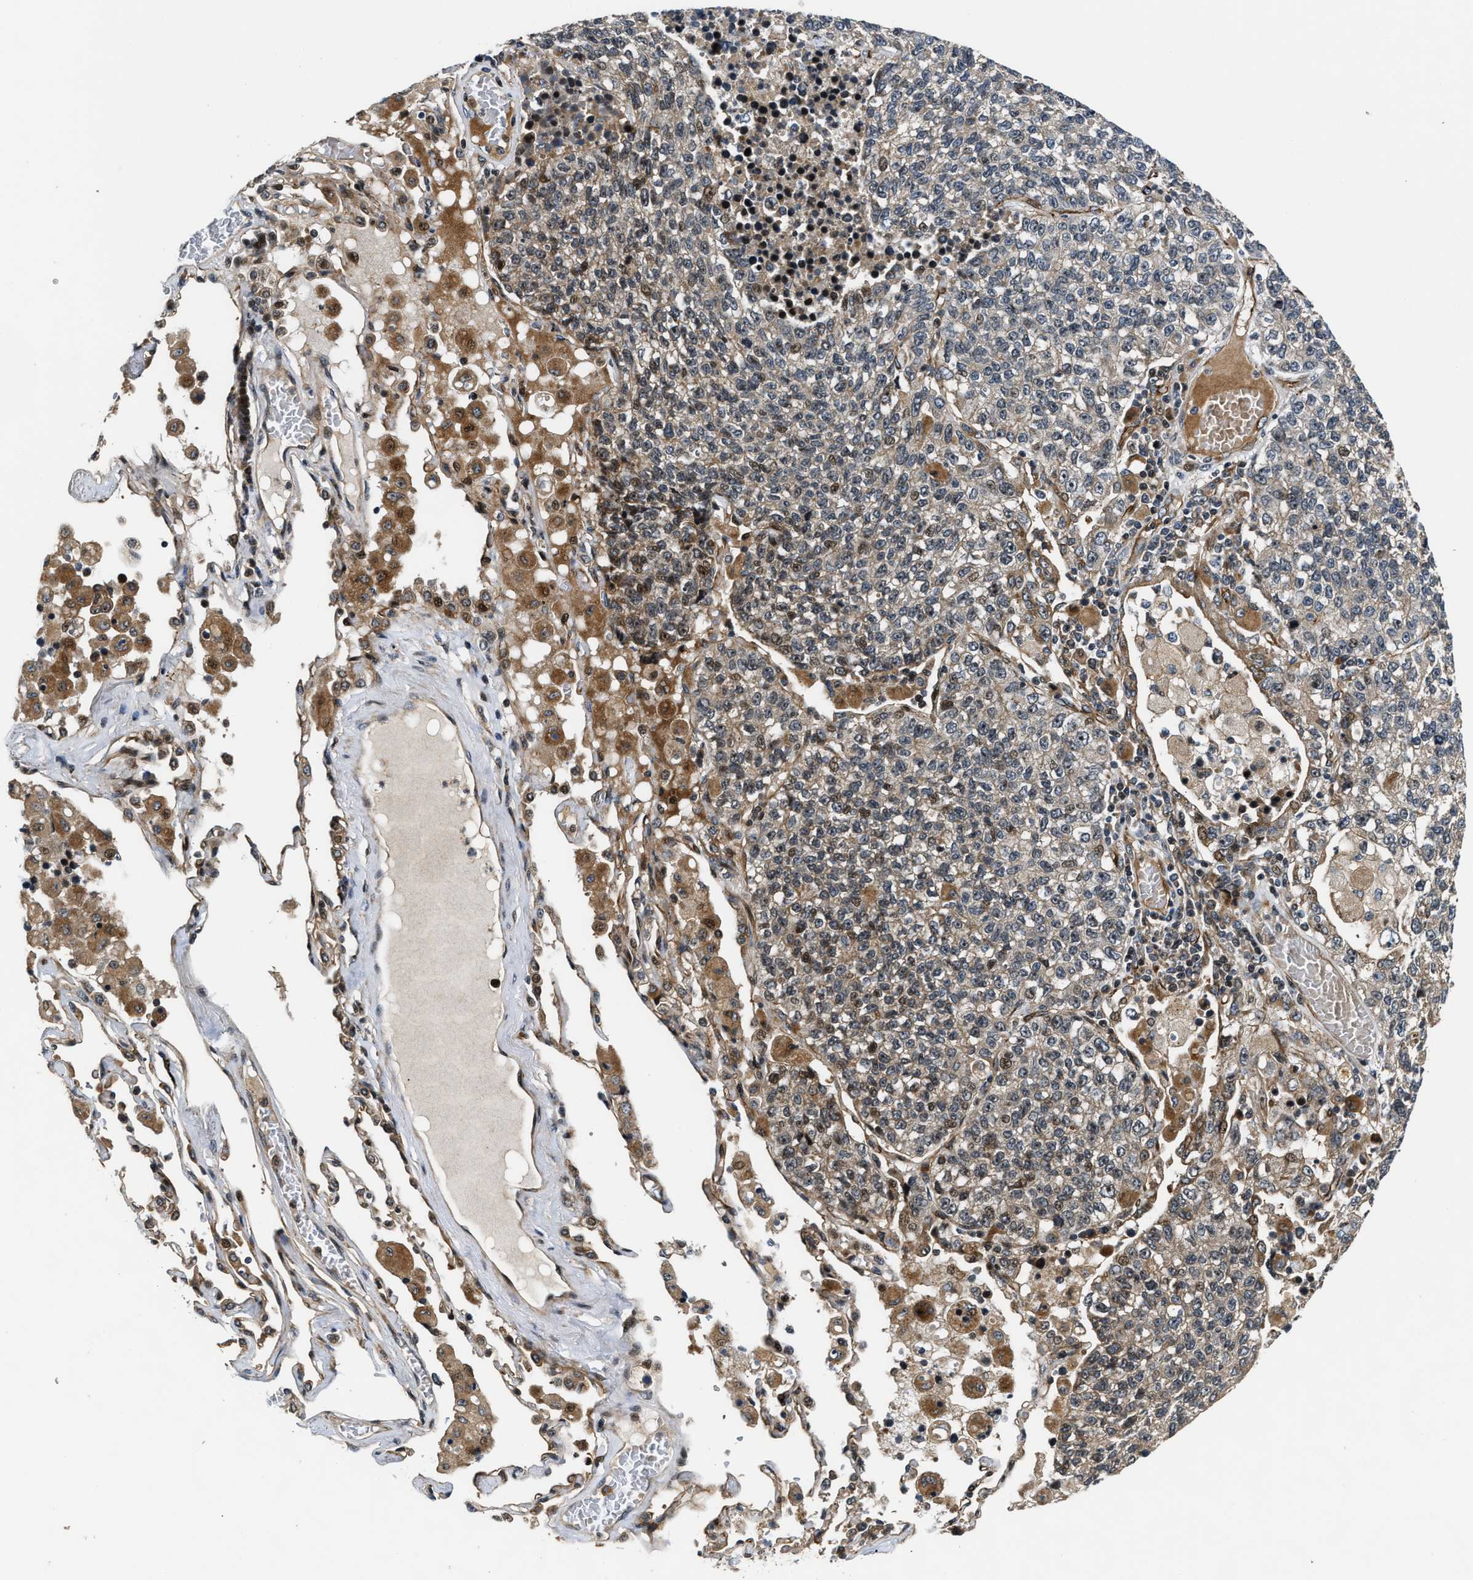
{"staining": {"intensity": "moderate", "quantity": "<25%", "location": "nuclear"}, "tissue": "lung cancer", "cell_type": "Tumor cells", "image_type": "cancer", "snomed": [{"axis": "morphology", "description": "Adenocarcinoma, NOS"}, {"axis": "topography", "description": "Lung"}], "caption": "Moderate nuclear positivity for a protein is identified in approximately <25% of tumor cells of lung adenocarcinoma using immunohistochemistry.", "gene": "ALDH3A2", "patient": {"sex": "male", "age": 49}}